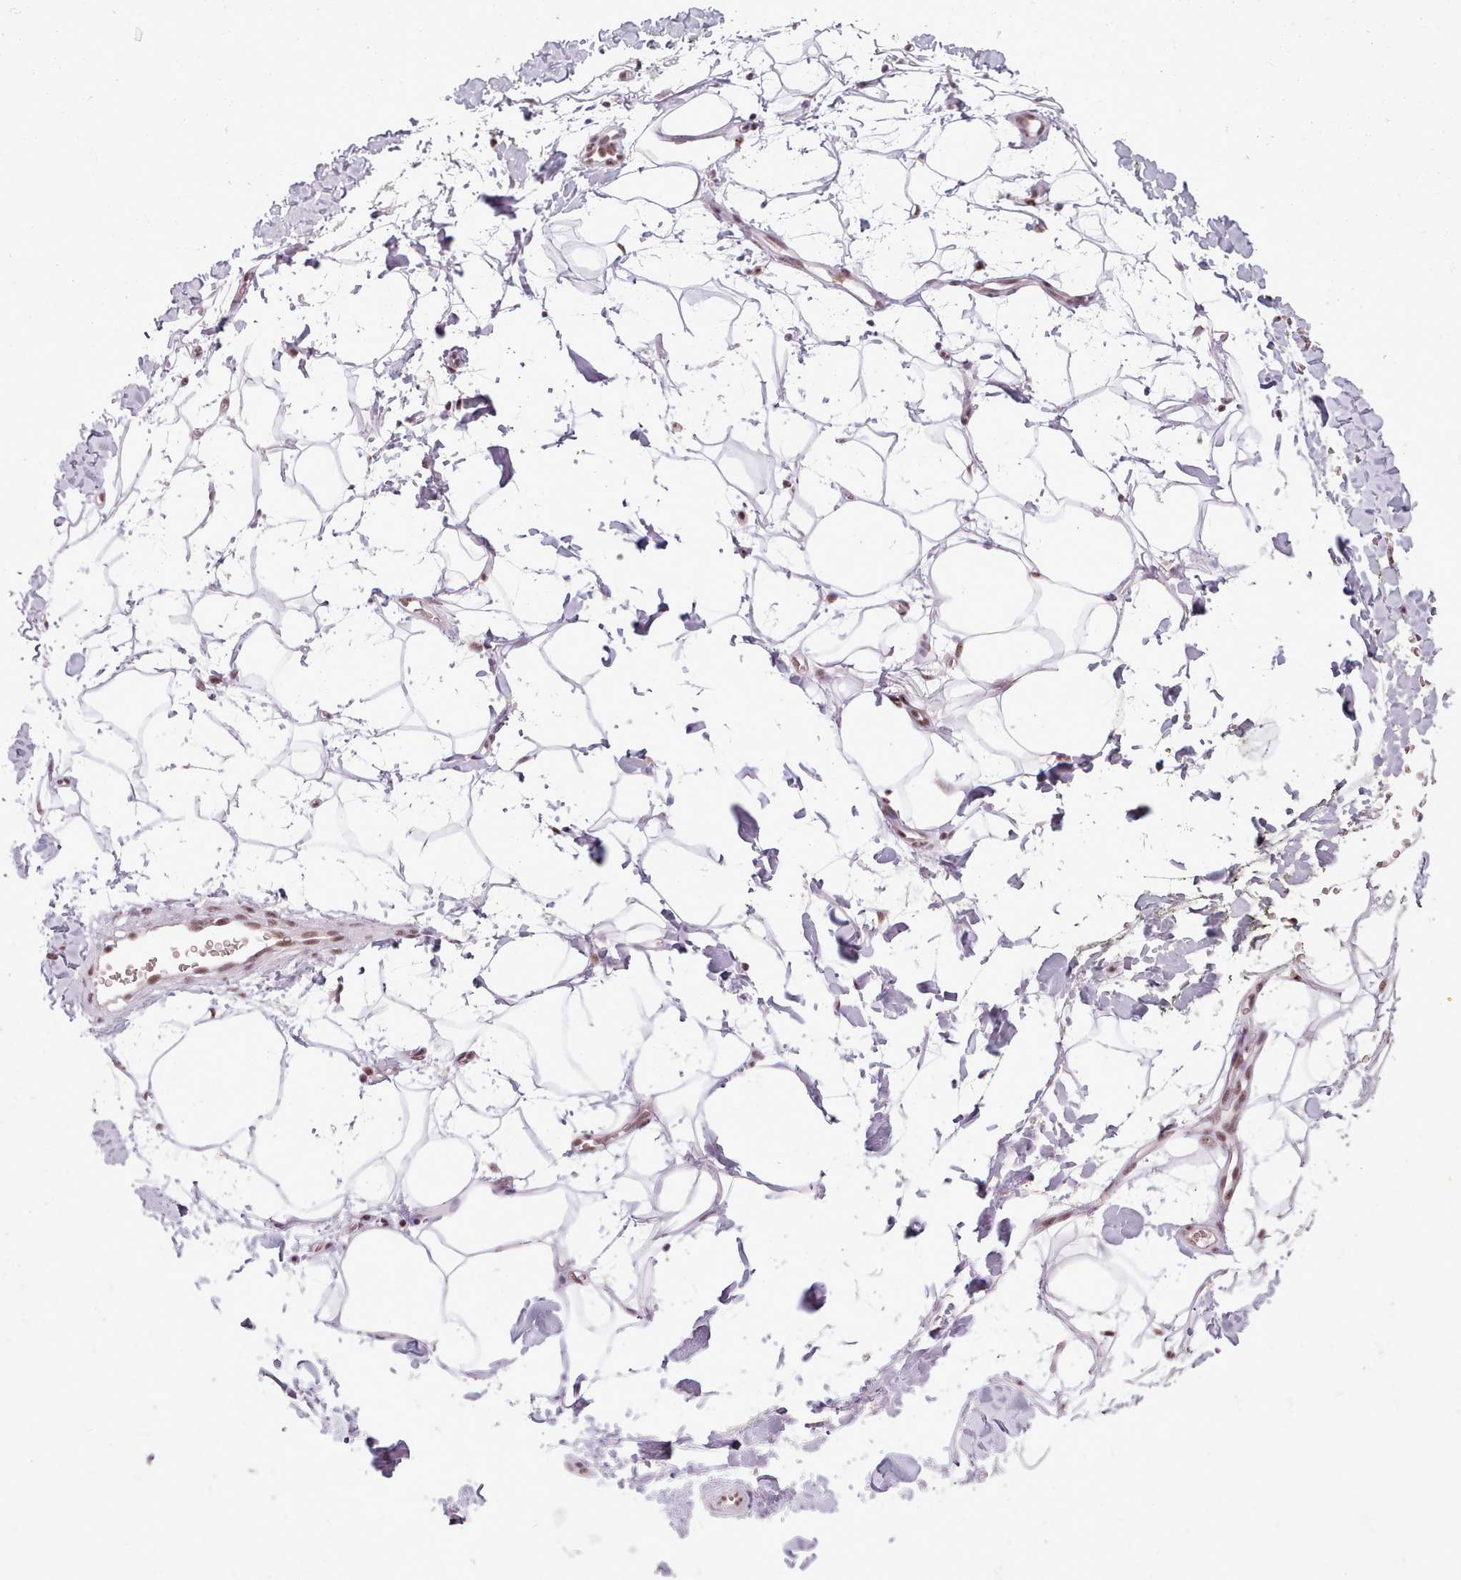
{"staining": {"intensity": "moderate", "quantity": ">75%", "location": "nuclear"}, "tissue": "adipose tissue", "cell_type": "Adipocytes", "image_type": "normal", "snomed": [{"axis": "morphology", "description": "Normal tissue, NOS"}, {"axis": "morphology", "description": "Adenocarcinoma, NOS"}, {"axis": "topography", "description": "Pancreas"}, {"axis": "topography", "description": "Peripheral nerve tissue"}], "caption": "A histopathology image of adipose tissue stained for a protein exhibits moderate nuclear brown staining in adipocytes. (brown staining indicates protein expression, while blue staining denotes nuclei).", "gene": "SRRM1", "patient": {"sex": "male", "age": 59}}